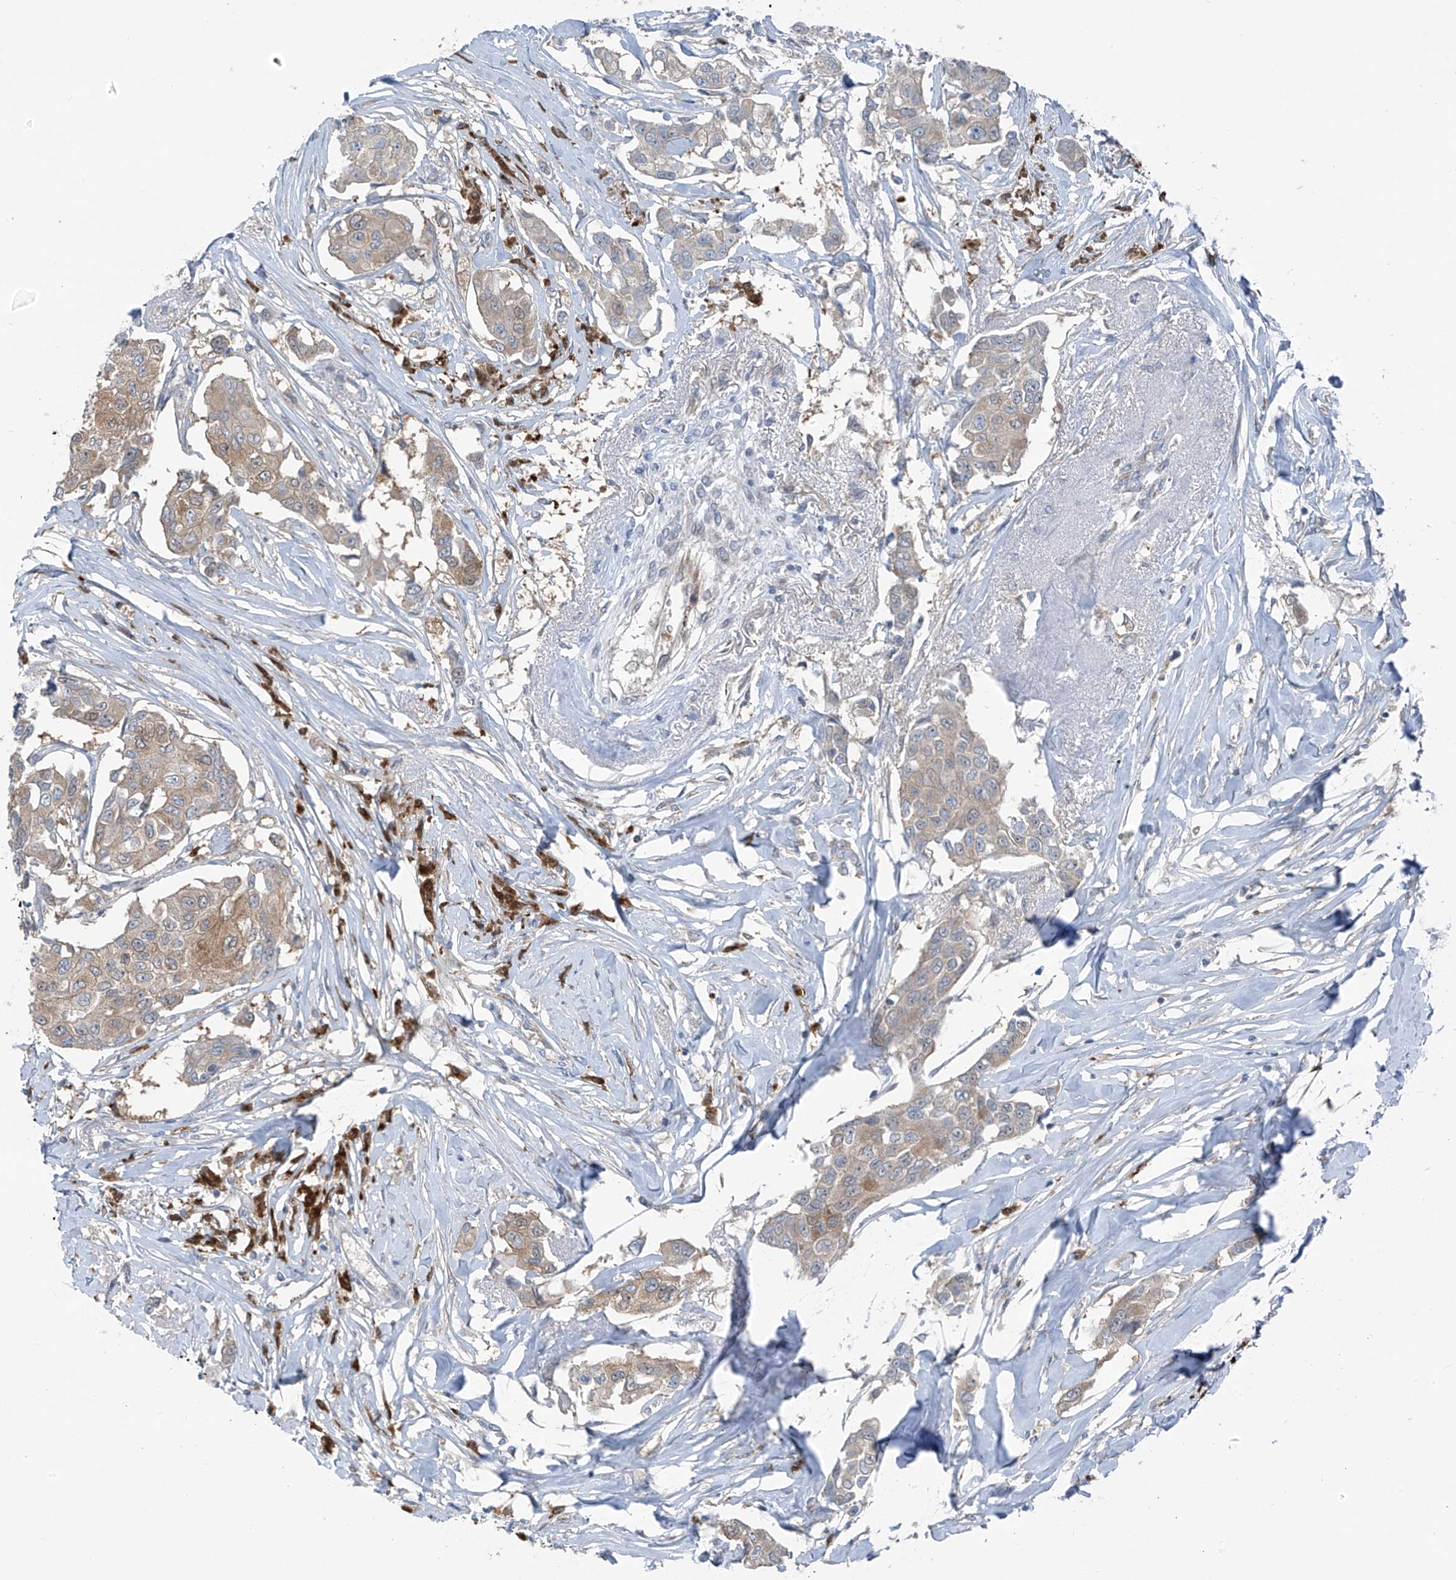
{"staining": {"intensity": "moderate", "quantity": "25%-75%", "location": "cytoplasmic/membranous"}, "tissue": "breast cancer", "cell_type": "Tumor cells", "image_type": "cancer", "snomed": [{"axis": "morphology", "description": "Duct carcinoma"}, {"axis": "topography", "description": "Breast"}], "caption": "A photomicrograph of human breast cancer stained for a protein reveals moderate cytoplasmic/membranous brown staining in tumor cells. (brown staining indicates protein expression, while blue staining denotes nuclei).", "gene": "SLC12A6", "patient": {"sex": "female", "age": 80}}